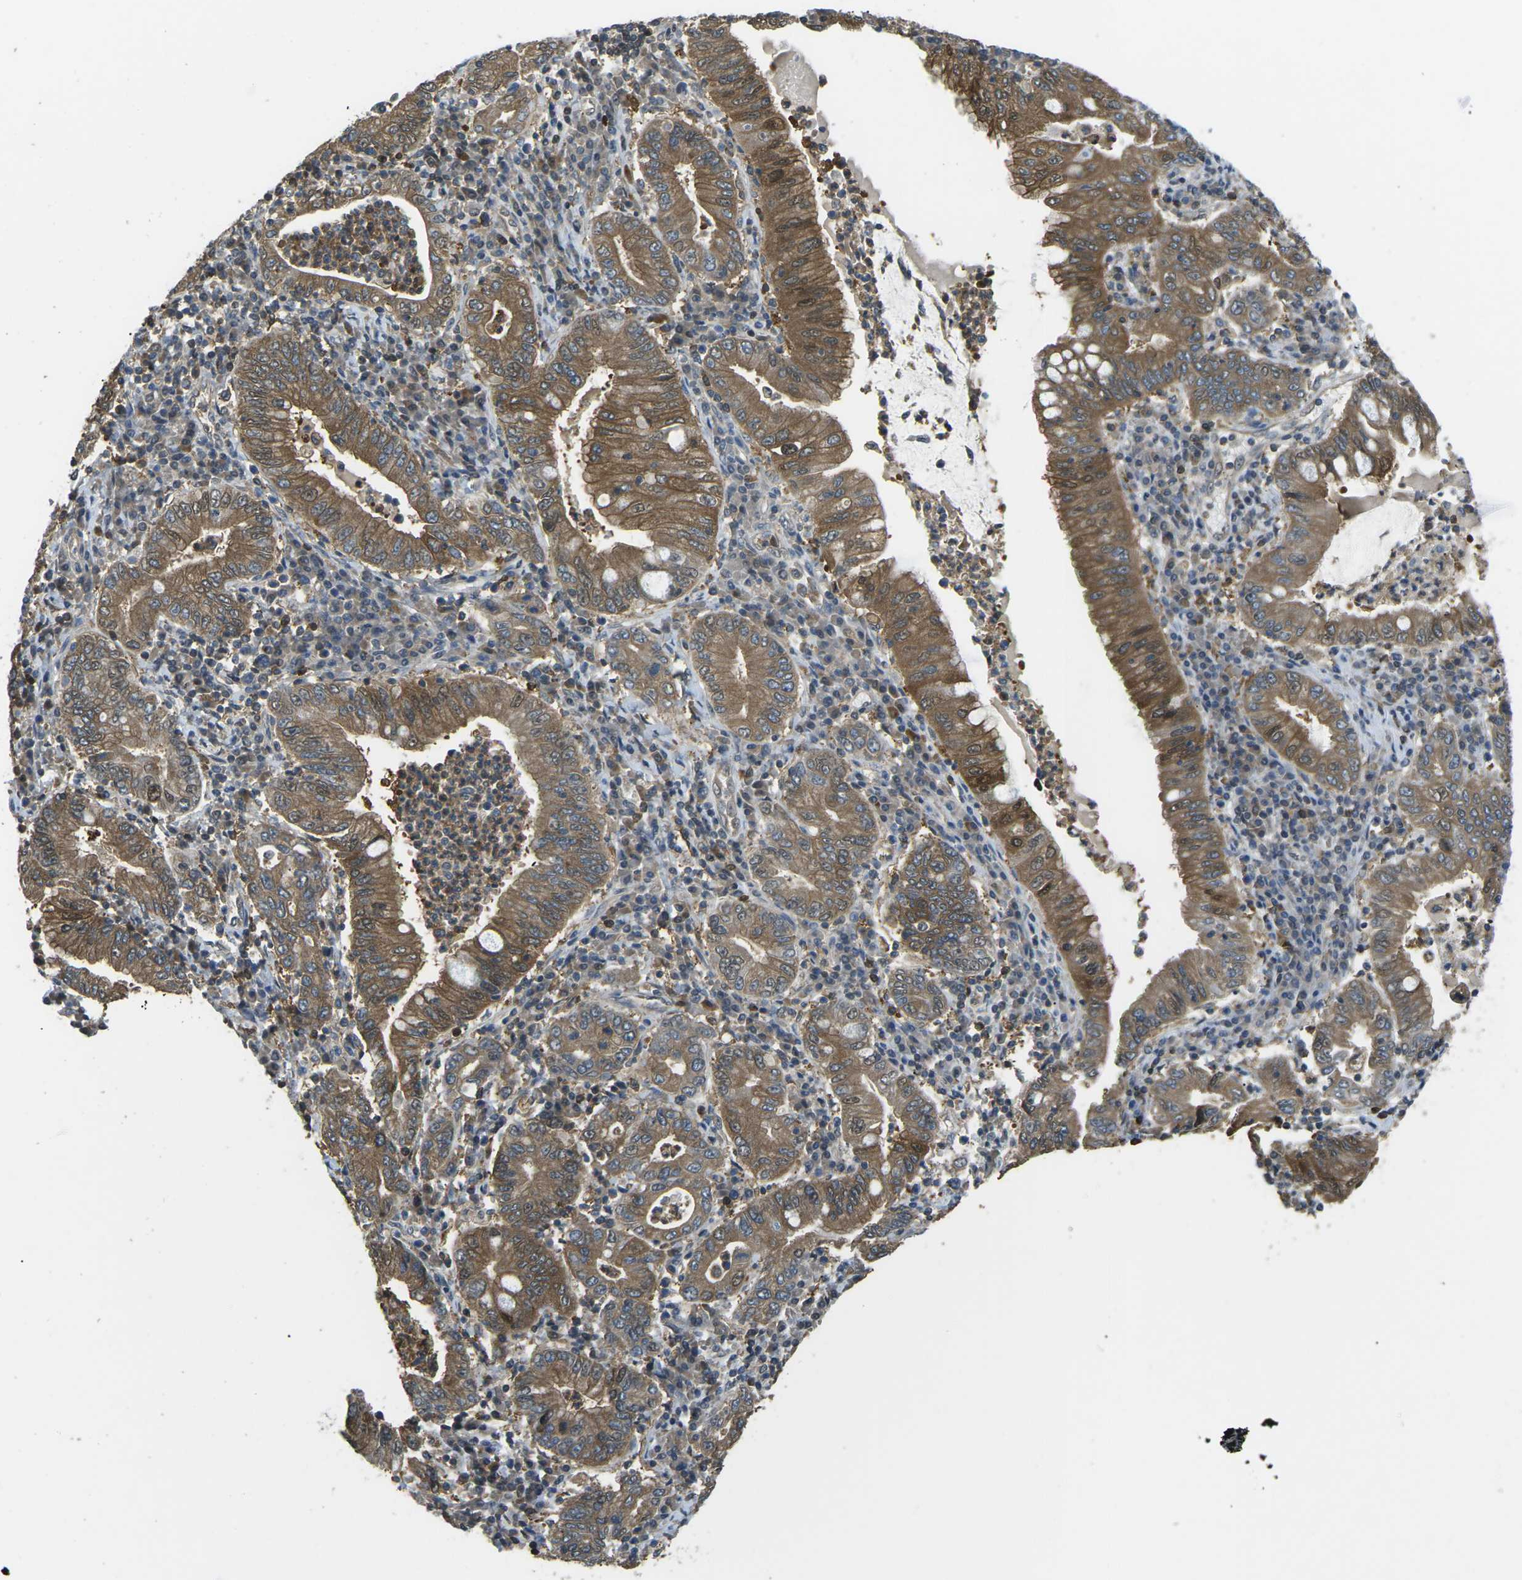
{"staining": {"intensity": "strong", "quantity": "25%-75%", "location": "cytoplasmic/membranous"}, "tissue": "stomach cancer", "cell_type": "Tumor cells", "image_type": "cancer", "snomed": [{"axis": "morphology", "description": "Normal tissue, NOS"}, {"axis": "morphology", "description": "Adenocarcinoma, NOS"}, {"axis": "topography", "description": "Esophagus"}, {"axis": "topography", "description": "Stomach, upper"}, {"axis": "topography", "description": "Peripheral nerve tissue"}], "caption": "Adenocarcinoma (stomach) was stained to show a protein in brown. There is high levels of strong cytoplasmic/membranous expression in approximately 25%-75% of tumor cells.", "gene": "PIEZO2", "patient": {"sex": "male", "age": 62}}